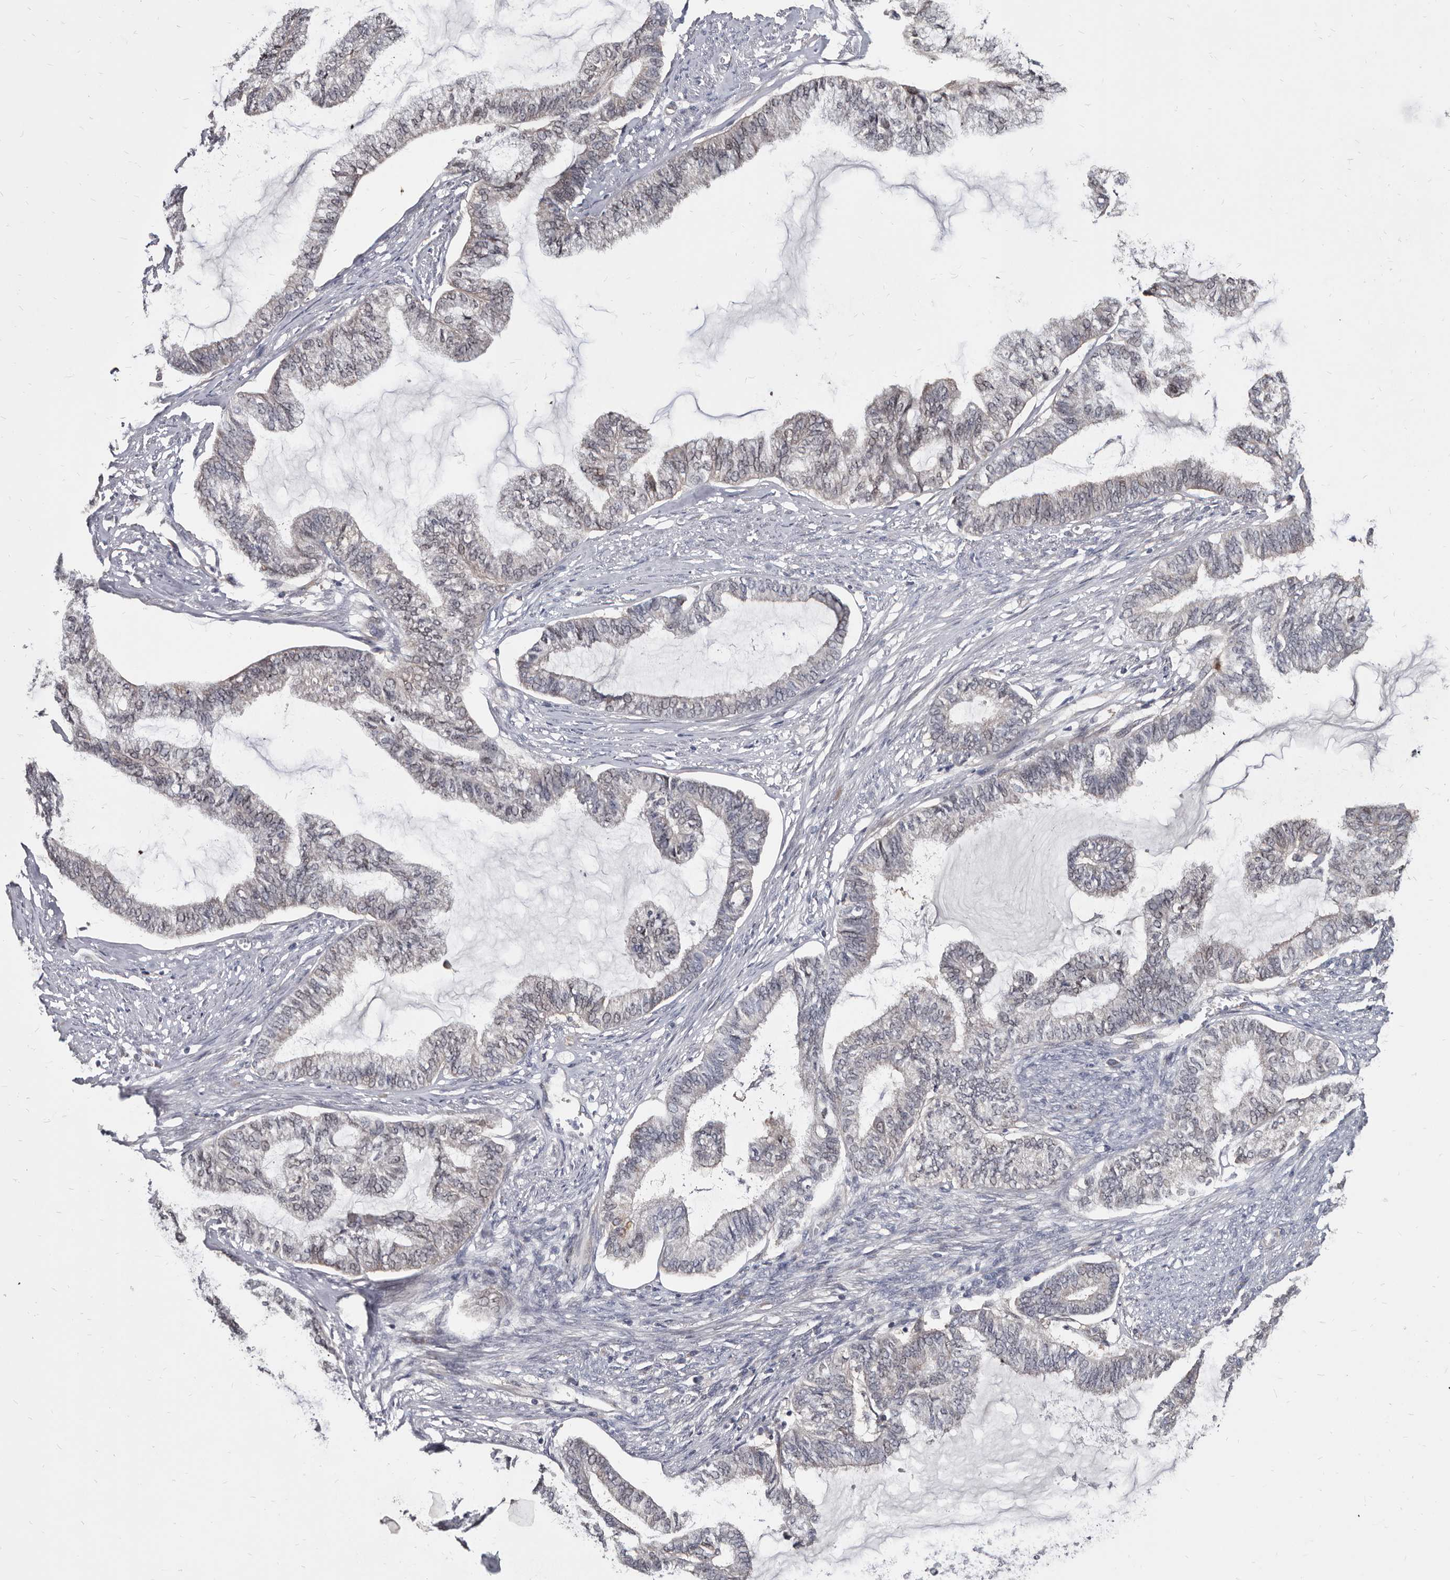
{"staining": {"intensity": "weak", "quantity": "<25%", "location": "cytoplasmic/membranous"}, "tissue": "endometrial cancer", "cell_type": "Tumor cells", "image_type": "cancer", "snomed": [{"axis": "morphology", "description": "Adenocarcinoma, NOS"}, {"axis": "topography", "description": "Endometrium"}], "caption": "The photomicrograph exhibits no staining of tumor cells in endometrial cancer (adenocarcinoma).", "gene": "ABCF2", "patient": {"sex": "female", "age": 86}}